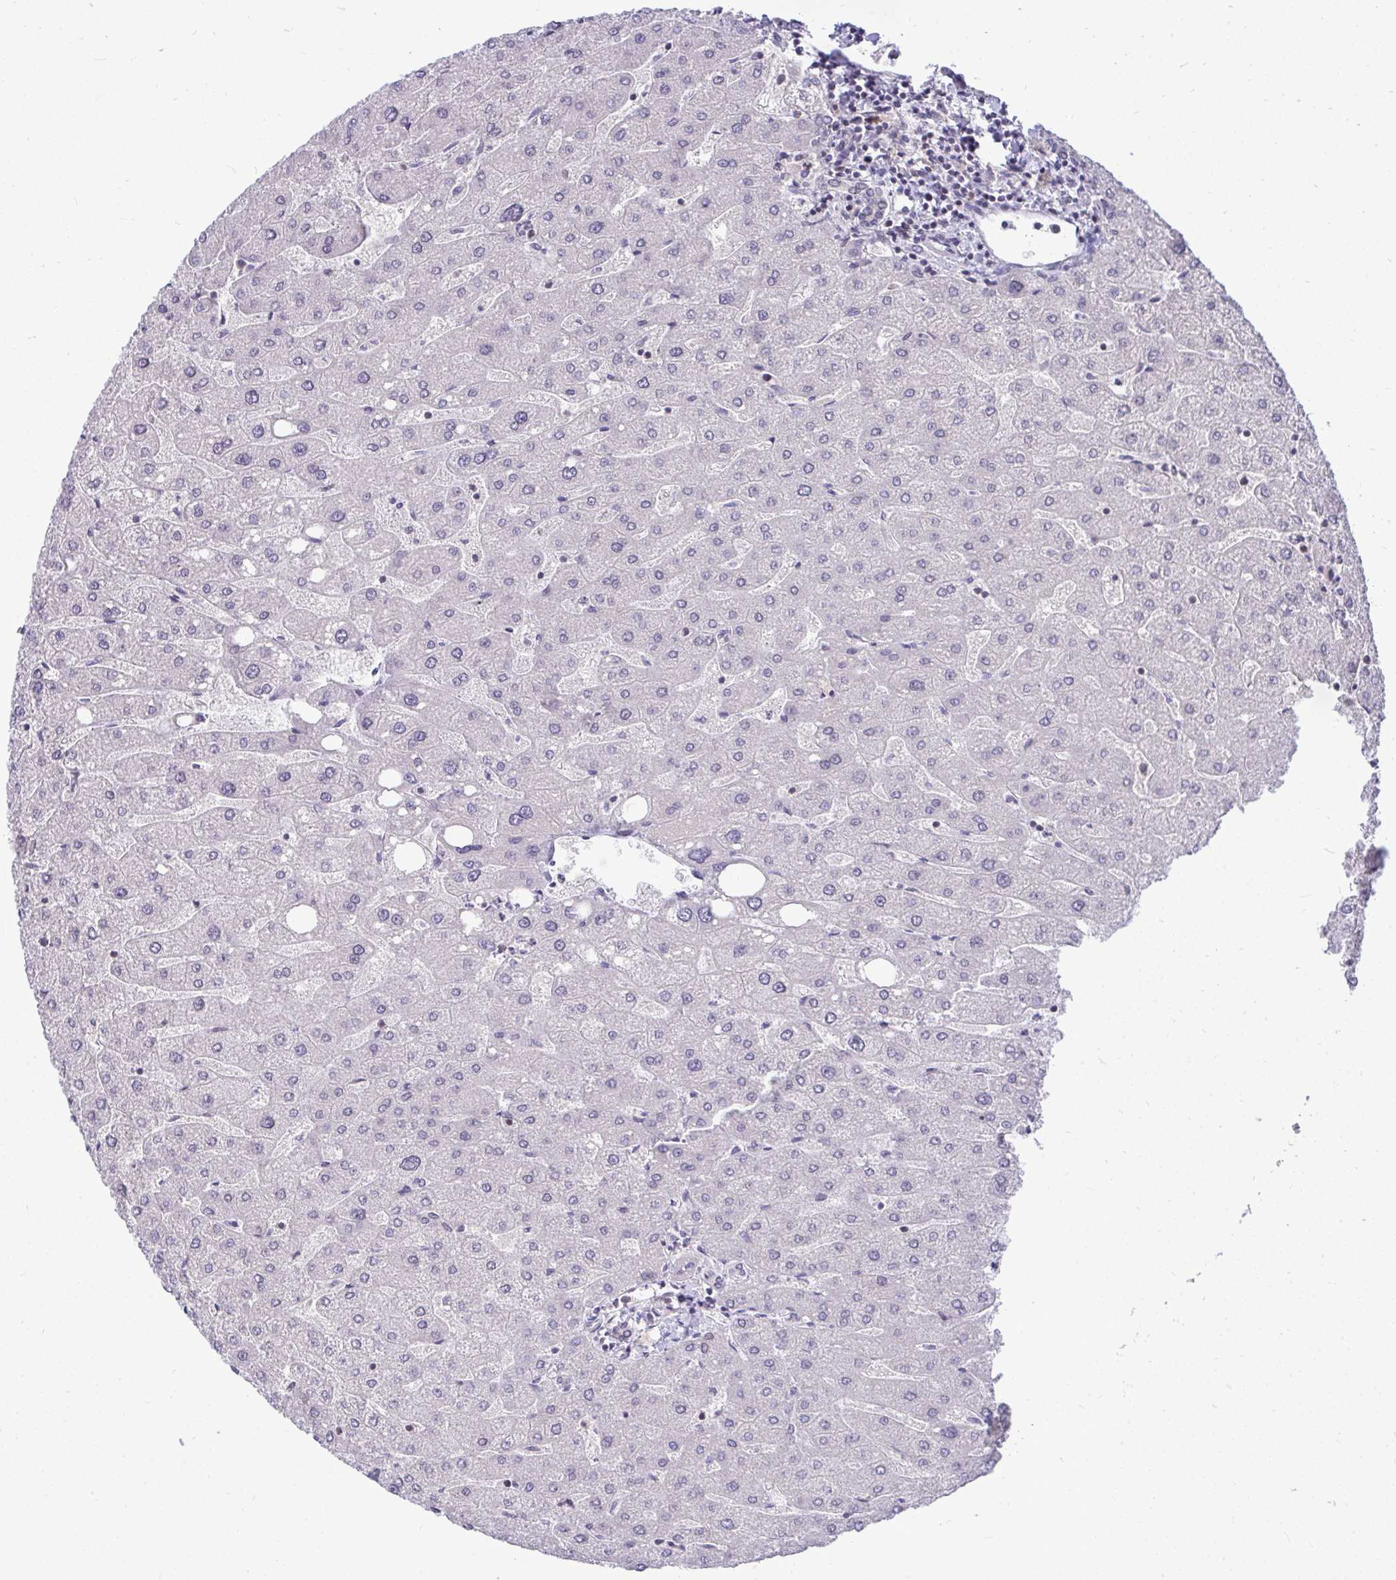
{"staining": {"intensity": "weak", "quantity": "<25%", "location": "nuclear"}, "tissue": "liver", "cell_type": "Cholangiocytes", "image_type": "normal", "snomed": [{"axis": "morphology", "description": "Normal tissue, NOS"}, {"axis": "topography", "description": "Liver"}], "caption": "DAB immunohistochemical staining of unremarkable human liver exhibits no significant staining in cholangiocytes.", "gene": "JPT1", "patient": {"sex": "male", "age": 67}}